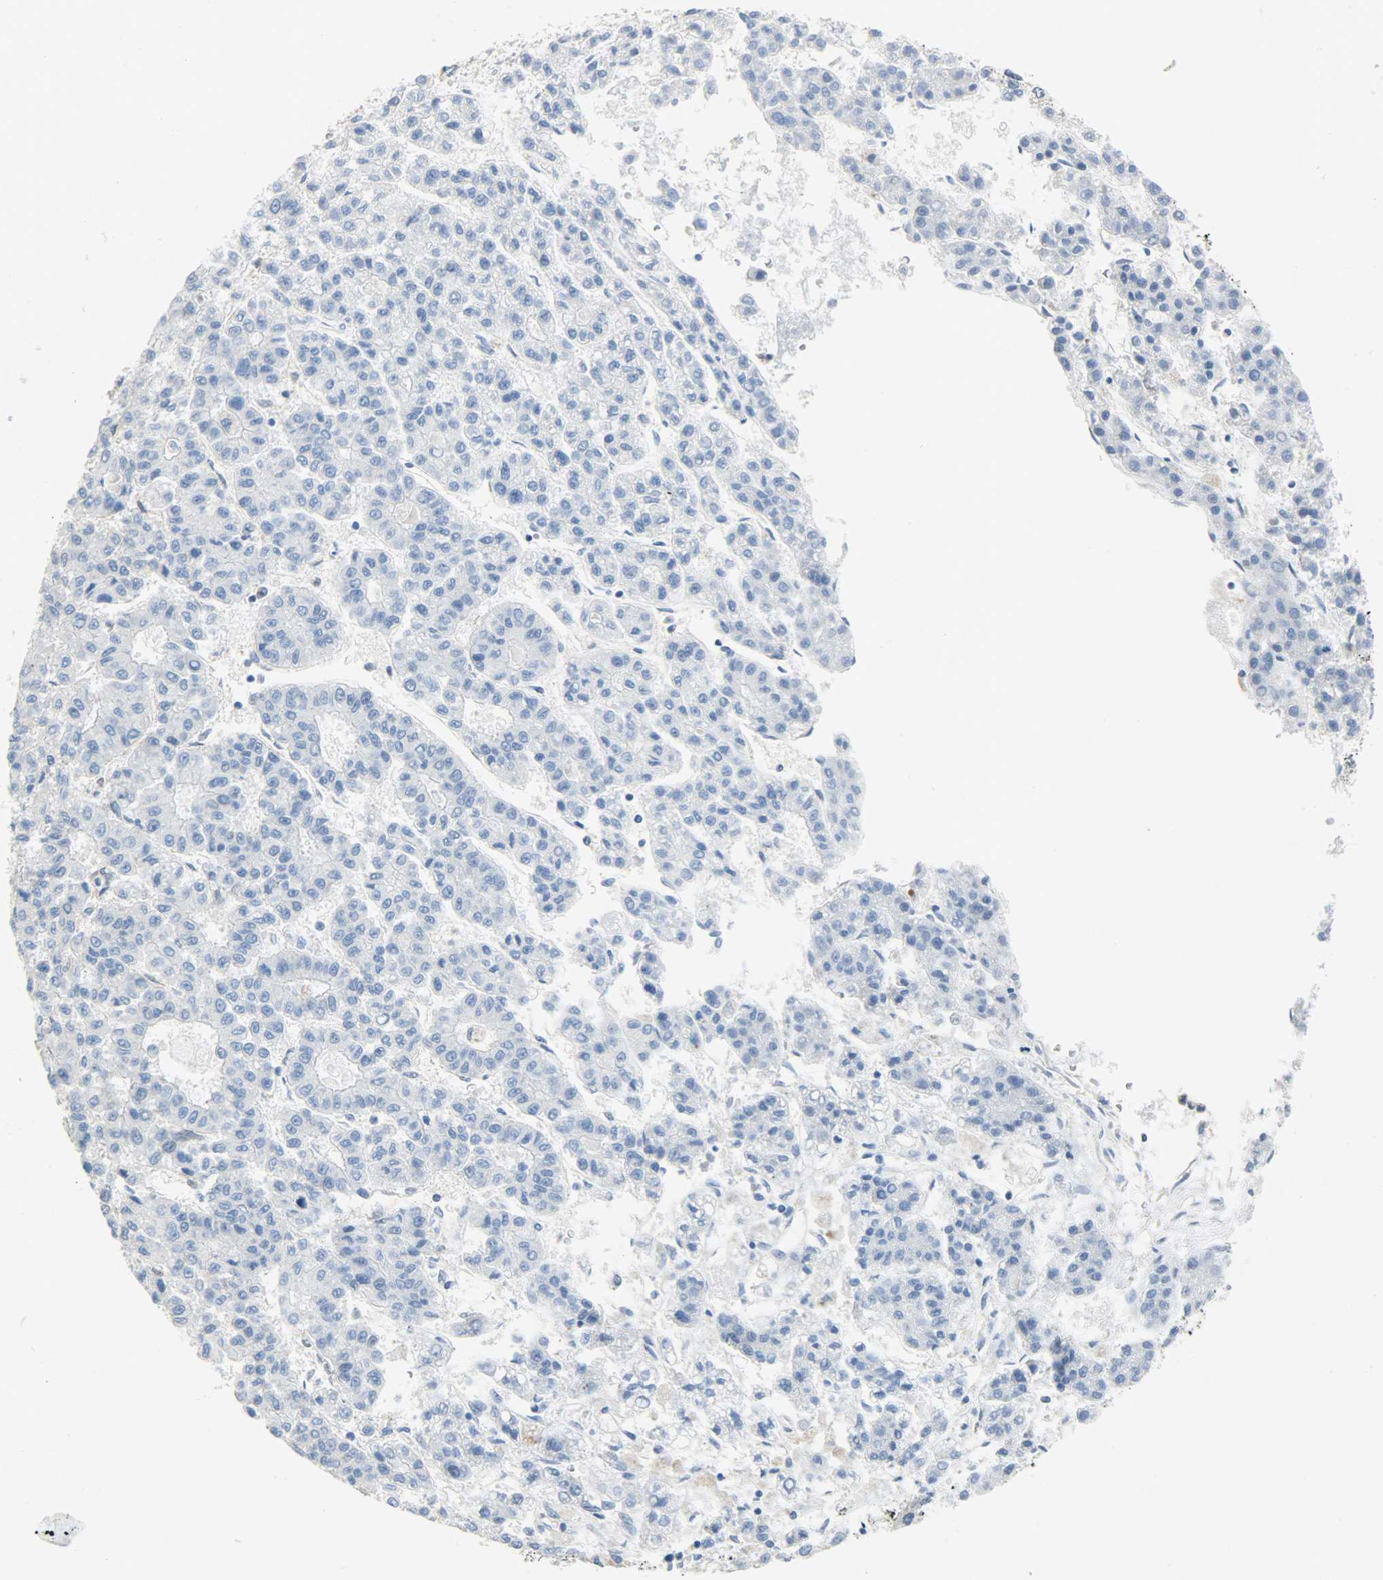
{"staining": {"intensity": "negative", "quantity": "none", "location": "none"}, "tissue": "liver cancer", "cell_type": "Tumor cells", "image_type": "cancer", "snomed": [{"axis": "morphology", "description": "Carcinoma, Hepatocellular, NOS"}, {"axis": "topography", "description": "Liver"}], "caption": "Protein analysis of liver hepatocellular carcinoma demonstrates no significant staining in tumor cells.", "gene": "FKBP1A", "patient": {"sex": "male", "age": 70}}